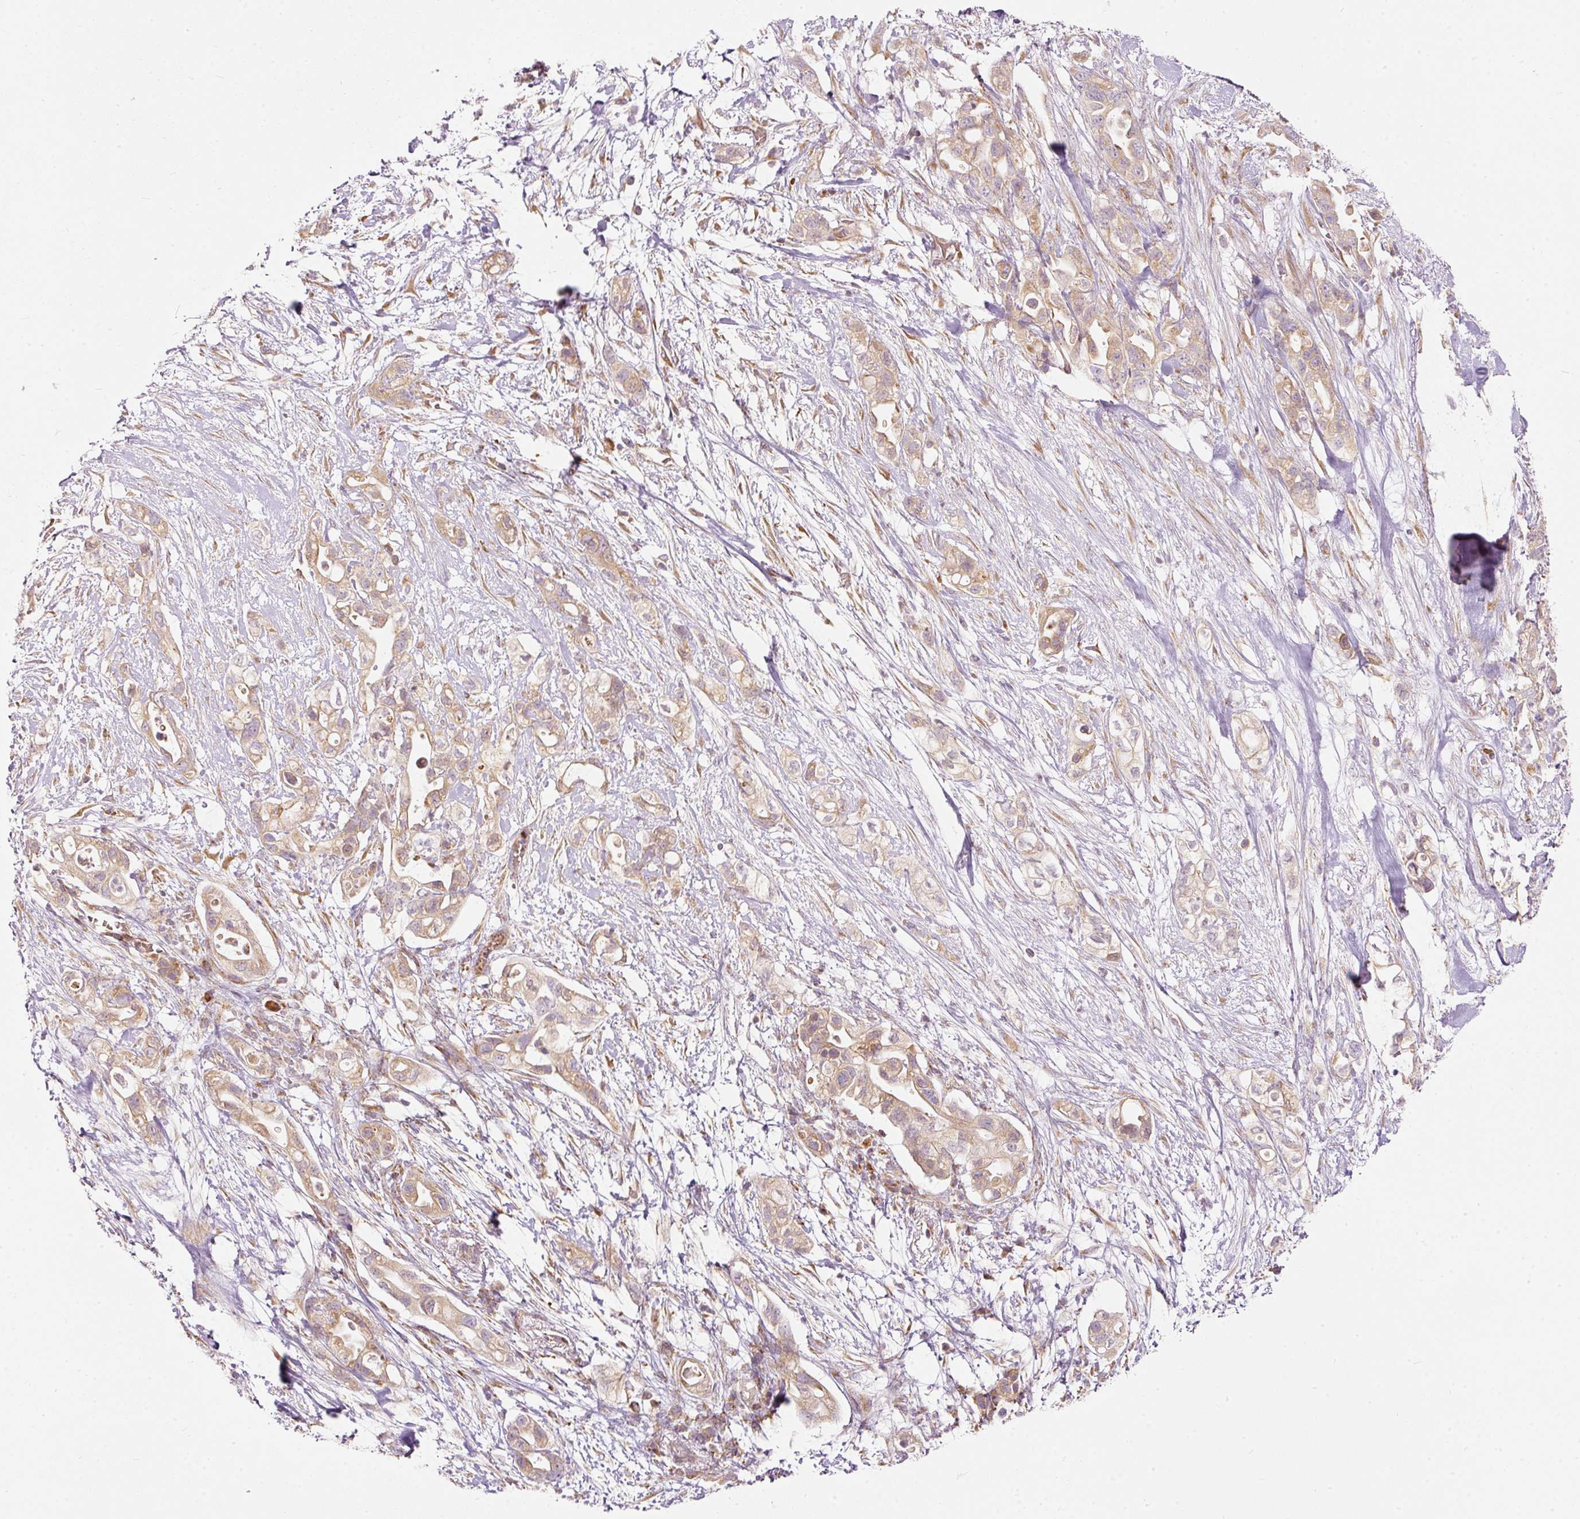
{"staining": {"intensity": "weak", "quantity": ">75%", "location": "cytoplasmic/membranous"}, "tissue": "pancreatic cancer", "cell_type": "Tumor cells", "image_type": "cancer", "snomed": [{"axis": "morphology", "description": "Adenocarcinoma, NOS"}, {"axis": "topography", "description": "Pancreas"}], "caption": "Immunohistochemistry micrograph of human adenocarcinoma (pancreatic) stained for a protein (brown), which demonstrates low levels of weak cytoplasmic/membranous expression in about >75% of tumor cells.", "gene": "SNAPC5", "patient": {"sex": "female", "age": 72}}